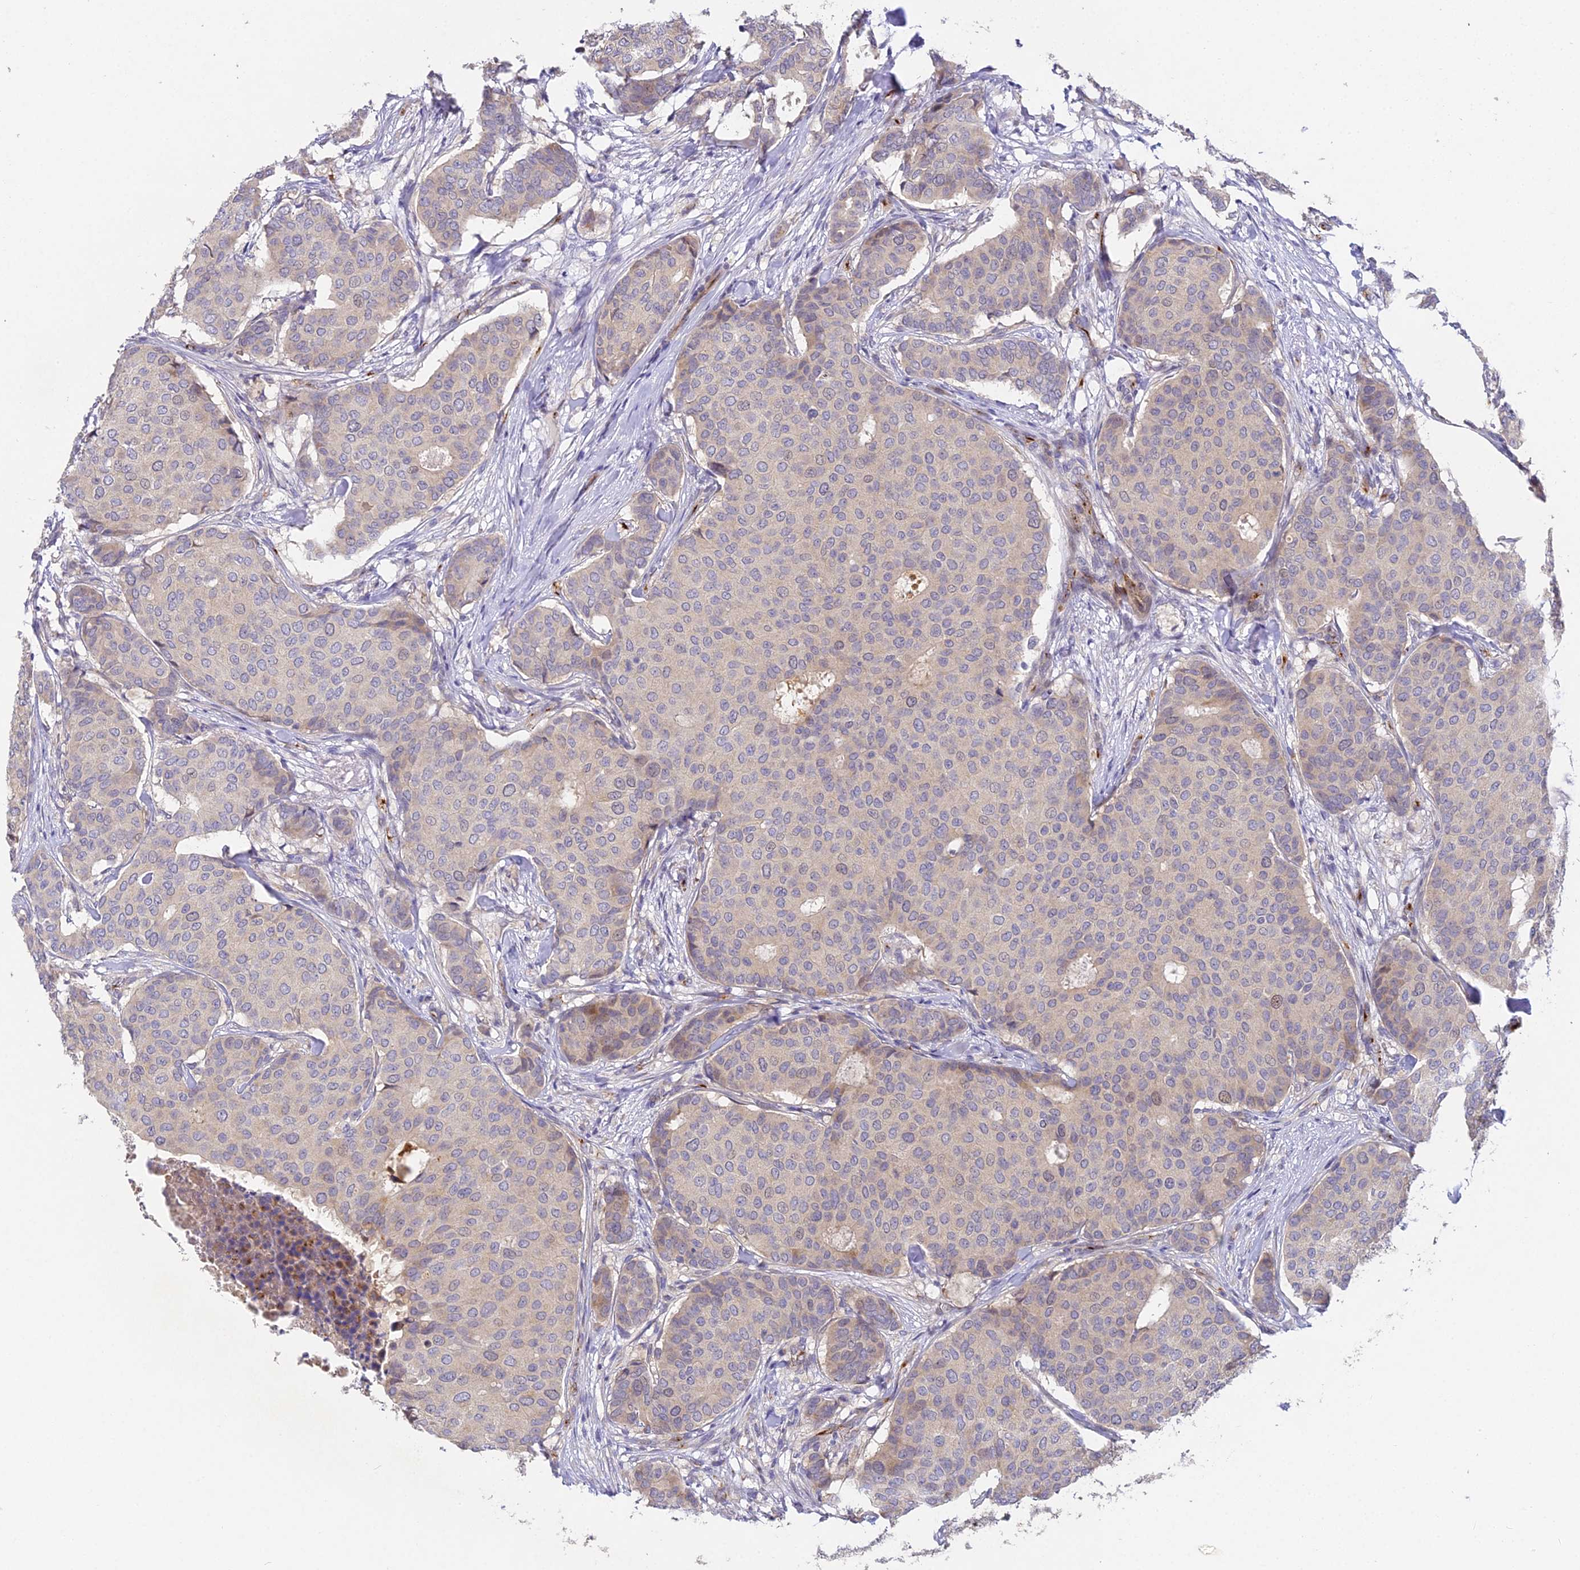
{"staining": {"intensity": "weak", "quantity": "<25%", "location": "cytoplasmic/membranous"}, "tissue": "breast cancer", "cell_type": "Tumor cells", "image_type": "cancer", "snomed": [{"axis": "morphology", "description": "Duct carcinoma"}, {"axis": "topography", "description": "Breast"}], "caption": "Immunohistochemical staining of human breast cancer demonstrates no significant expression in tumor cells.", "gene": "DNAAF10", "patient": {"sex": "female", "age": 75}}